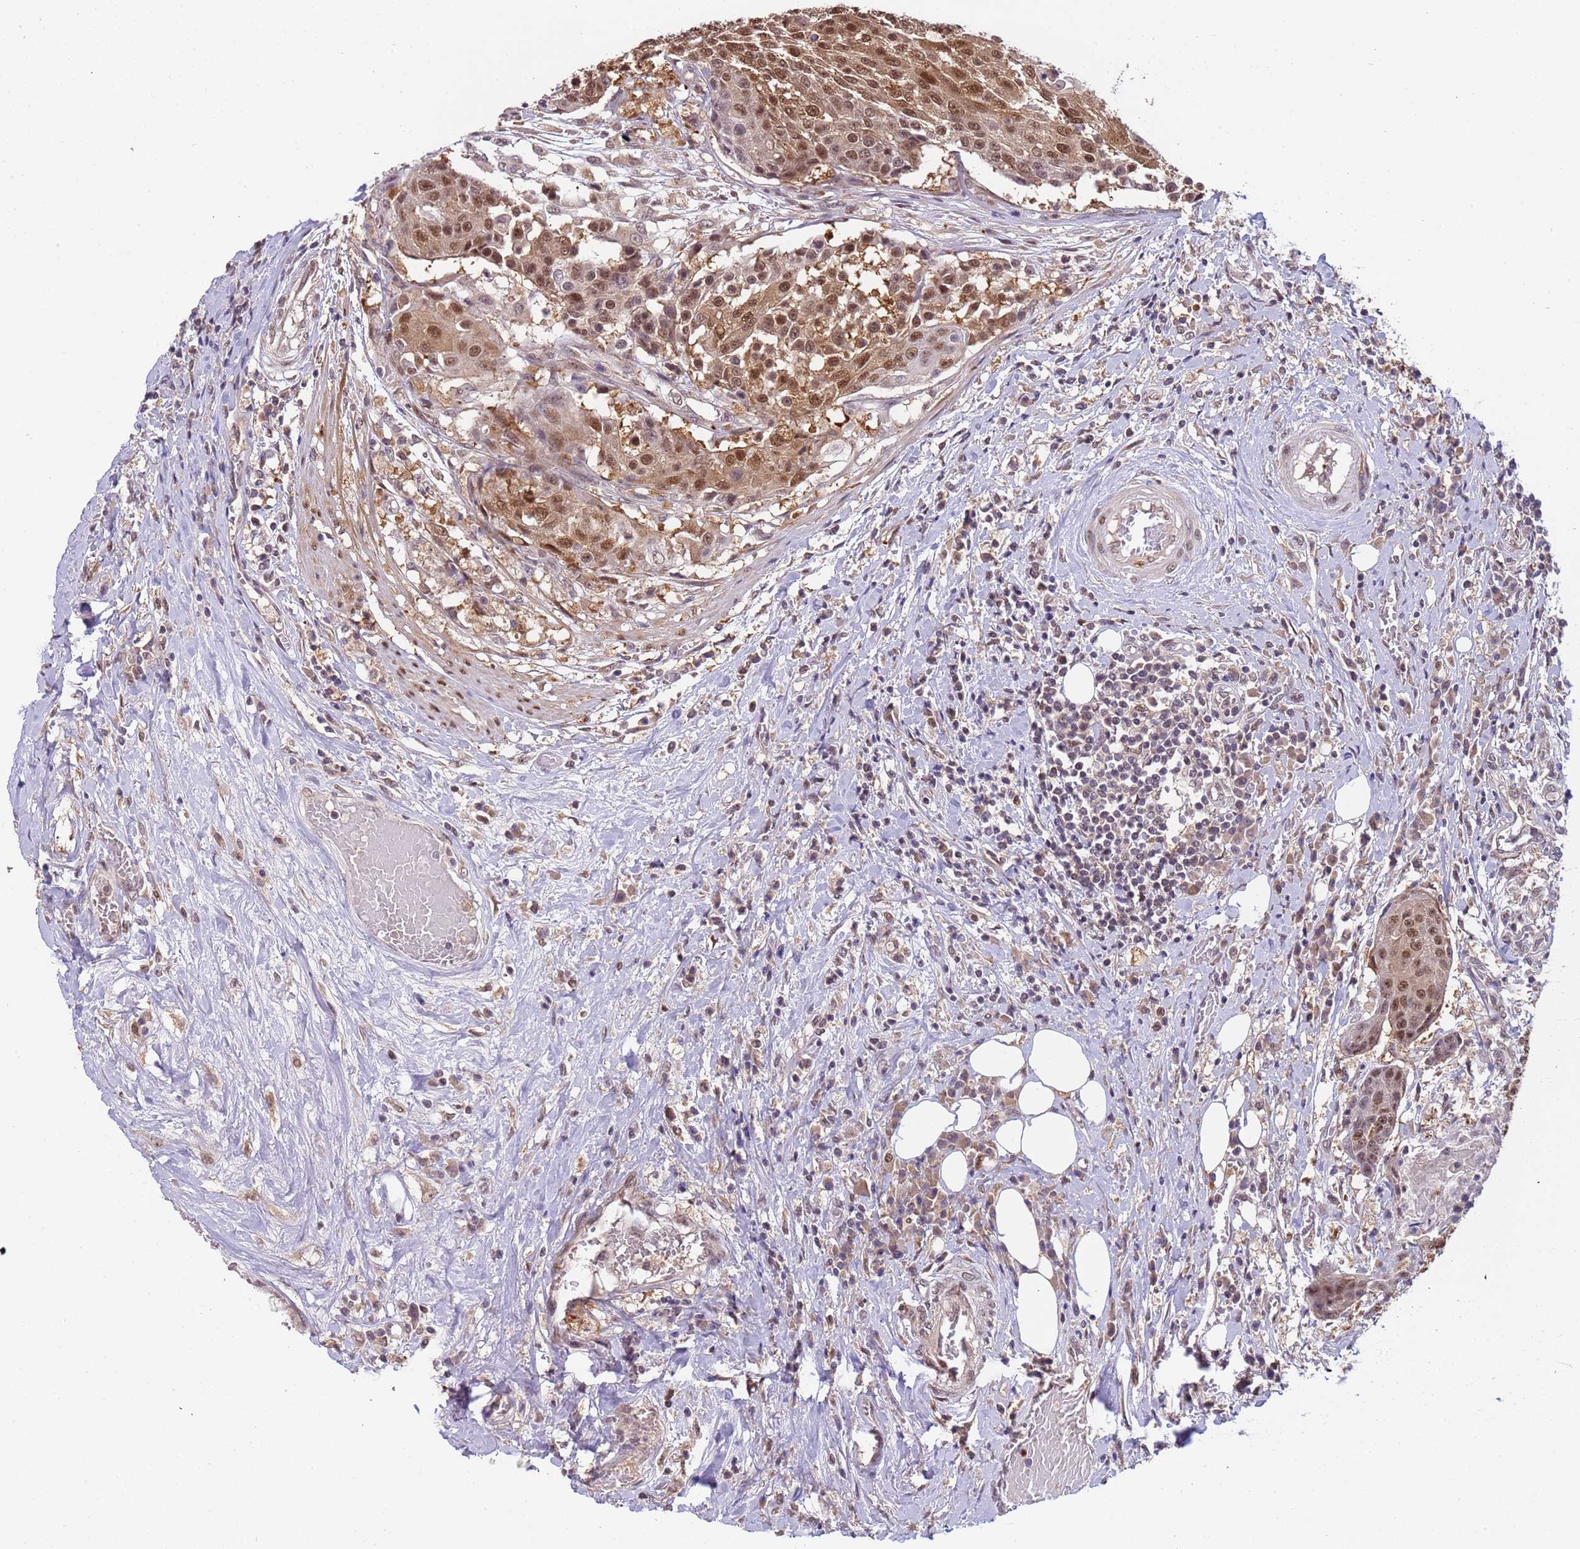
{"staining": {"intensity": "moderate", "quantity": ">75%", "location": "nuclear"}, "tissue": "urothelial cancer", "cell_type": "Tumor cells", "image_type": "cancer", "snomed": [{"axis": "morphology", "description": "Urothelial carcinoma, High grade"}, {"axis": "topography", "description": "Urinary bladder"}], "caption": "Moderate nuclear protein positivity is seen in approximately >75% of tumor cells in high-grade urothelial carcinoma.", "gene": "ZBTB5", "patient": {"sex": "female", "age": 63}}